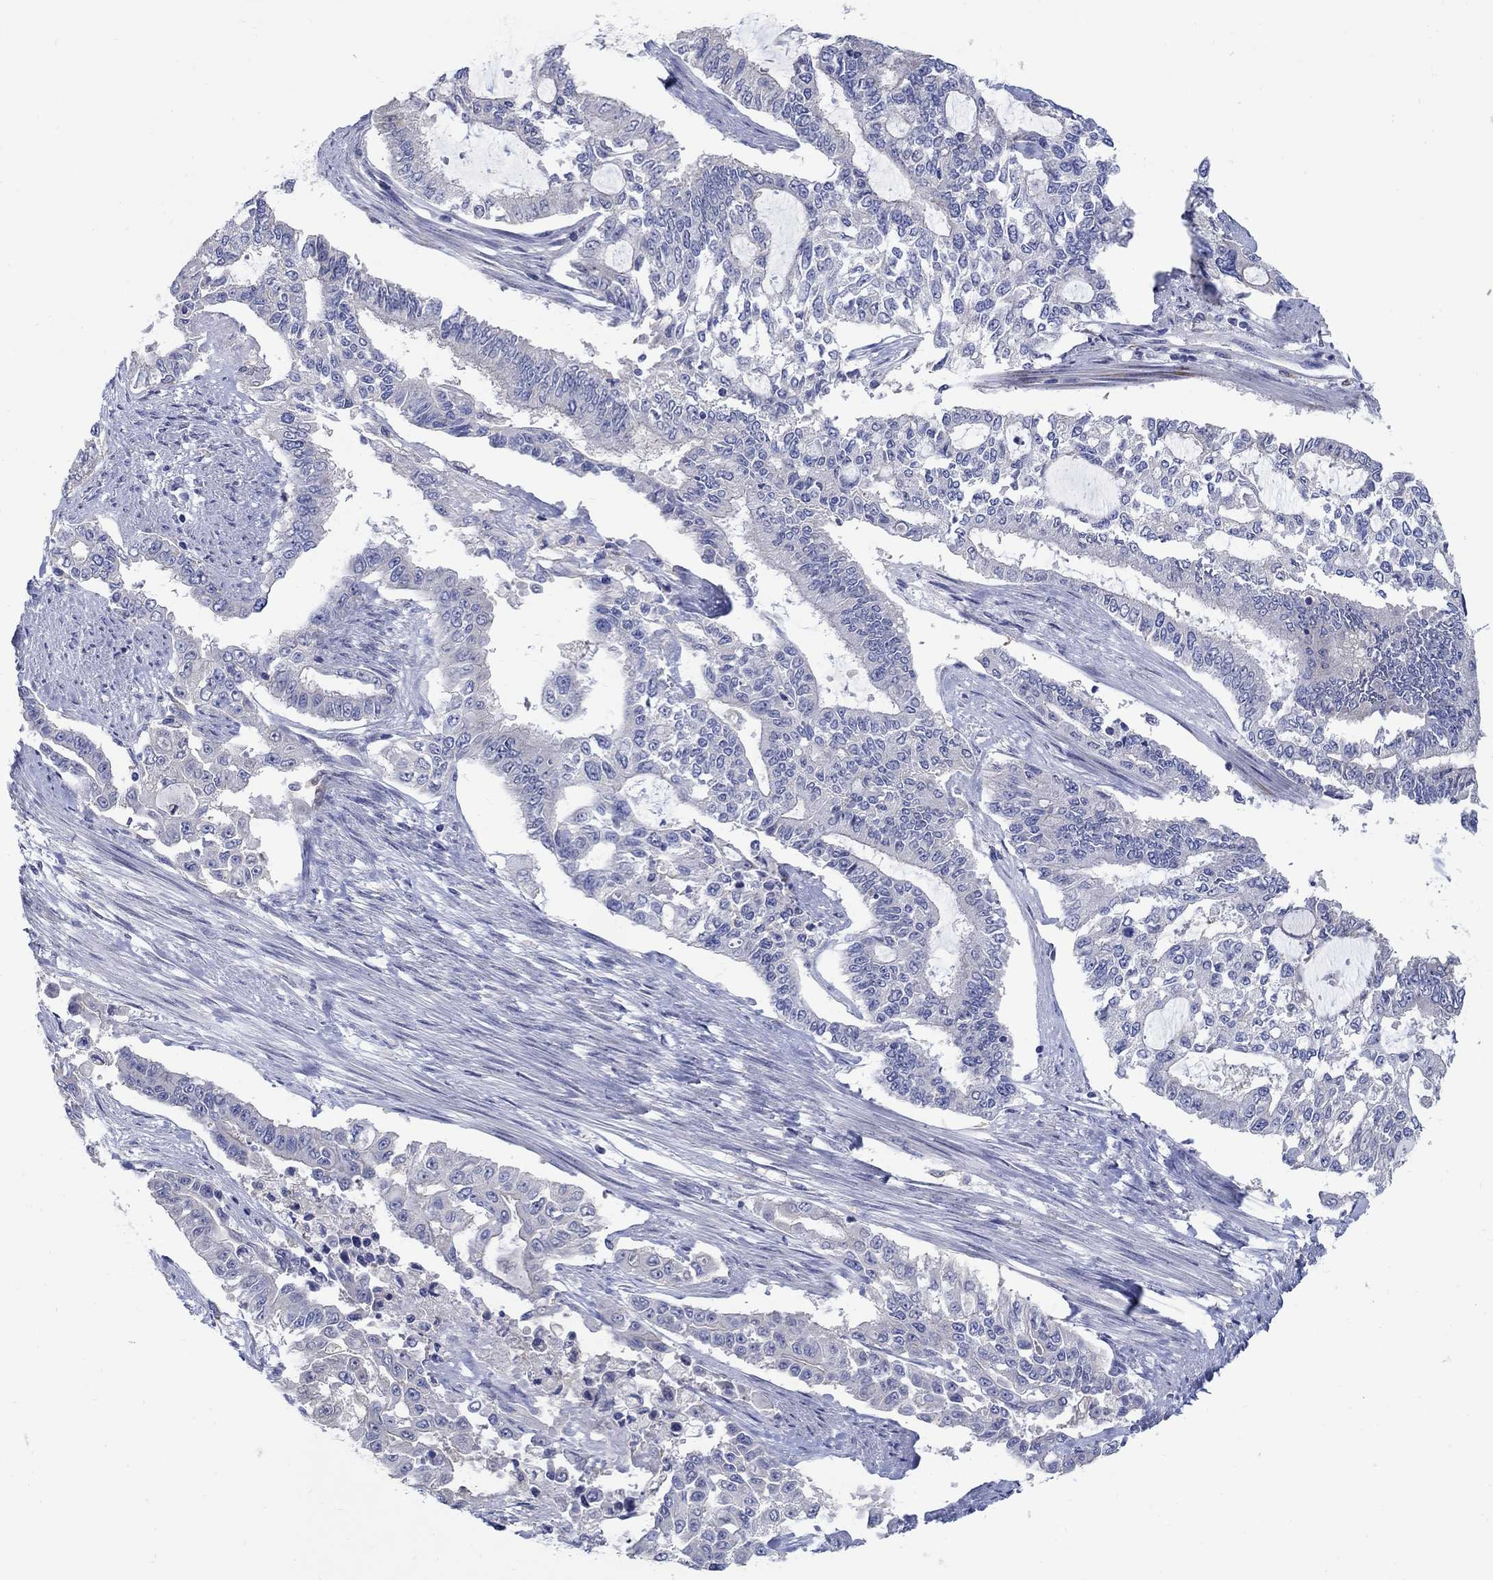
{"staining": {"intensity": "negative", "quantity": "none", "location": "none"}, "tissue": "endometrial cancer", "cell_type": "Tumor cells", "image_type": "cancer", "snomed": [{"axis": "morphology", "description": "Adenocarcinoma, NOS"}, {"axis": "topography", "description": "Uterus"}], "caption": "A histopathology image of human endometrial cancer is negative for staining in tumor cells.", "gene": "REEP2", "patient": {"sex": "female", "age": 59}}